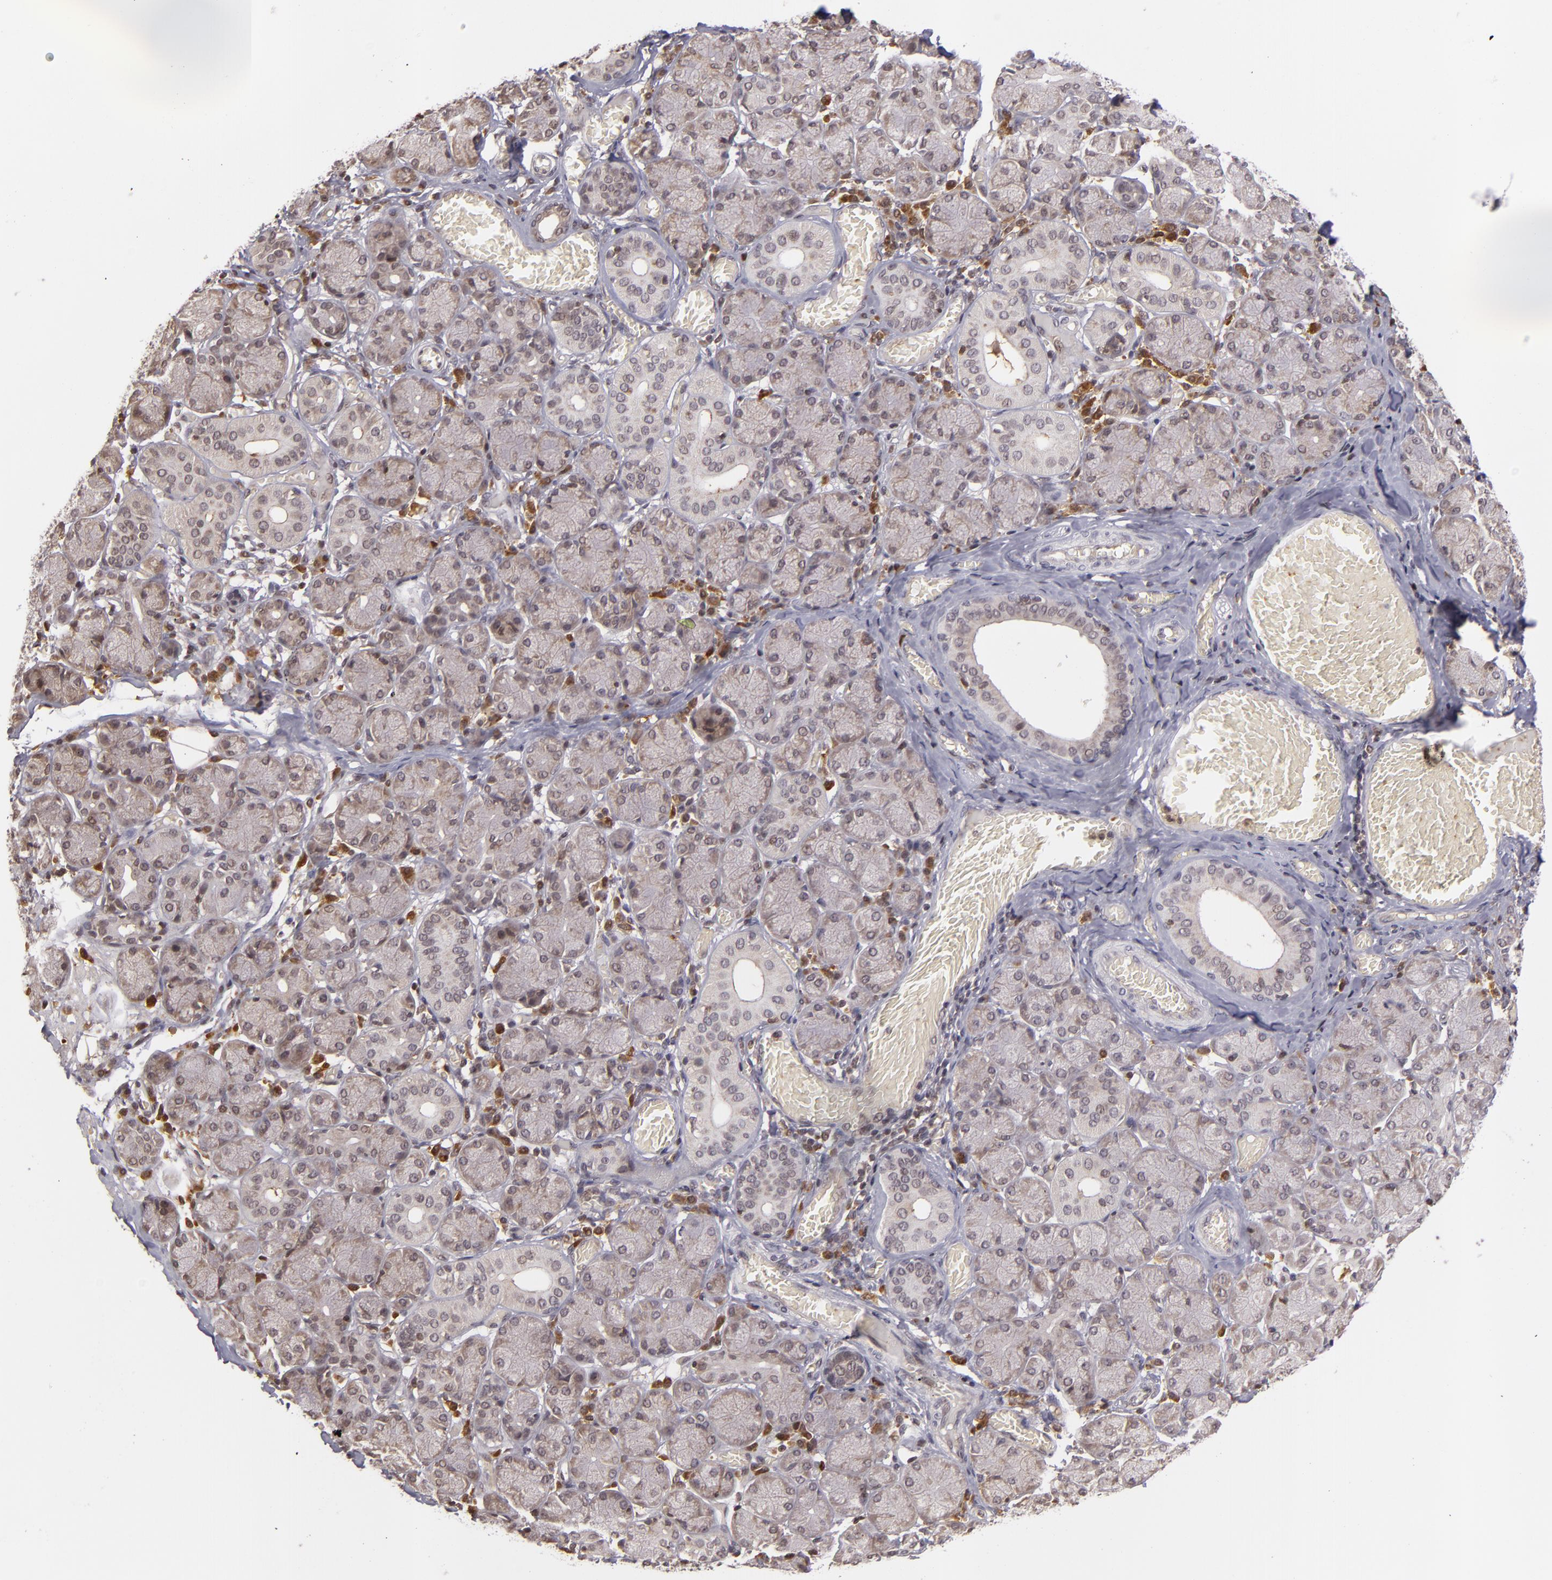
{"staining": {"intensity": "moderate", "quantity": "<25%", "location": "nuclear"}, "tissue": "salivary gland", "cell_type": "Glandular cells", "image_type": "normal", "snomed": [{"axis": "morphology", "description": "Normal tissue, NOS"}, {"axis": "topography", "description": "Salivary gland"}], "caption": "Glandular cells reveal moderate nuclear expression in approximately <25% of cells in normal salivary gland.", "gene": "ZBTB33", "patient": {"sex": "female", "age": 24}}